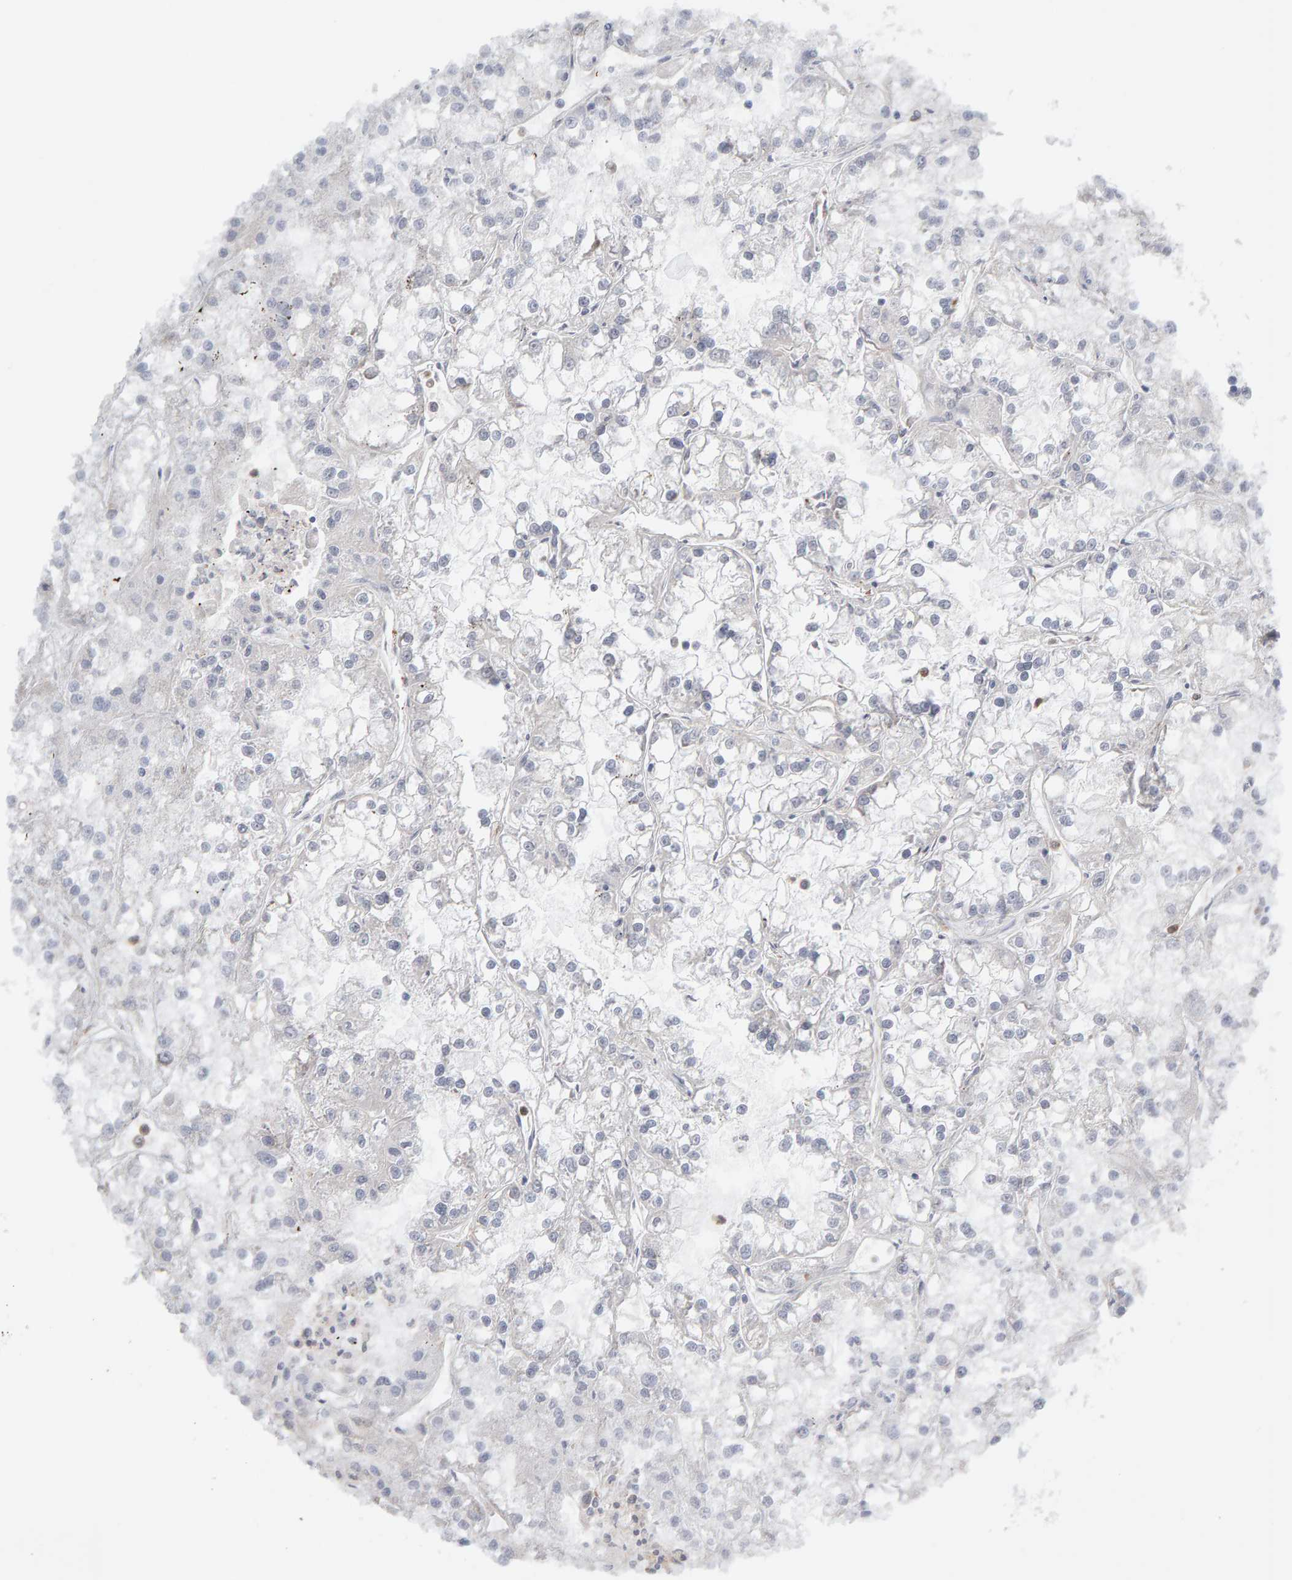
{"staining": {"intensity": "moderate", "quantity": "<25%", "location": "cytoplasmic/membranous"}, "tissue": "renal cancer", "cell_type": "Tumor cells", "image_type": "cancer", "snomed": [{"axis": "morphology", "description": "Adenocarcinoma, NOS"}, {"axis": "topography", "description": "Kidney"}], "caption": "Protein expression analysis of renal cancer exhibits moderate cytoplasmic/membranous positivity in about <25% of tumor cells.", "gene": "ENGASE", "patient": {"sex": "female", "age": 52}}